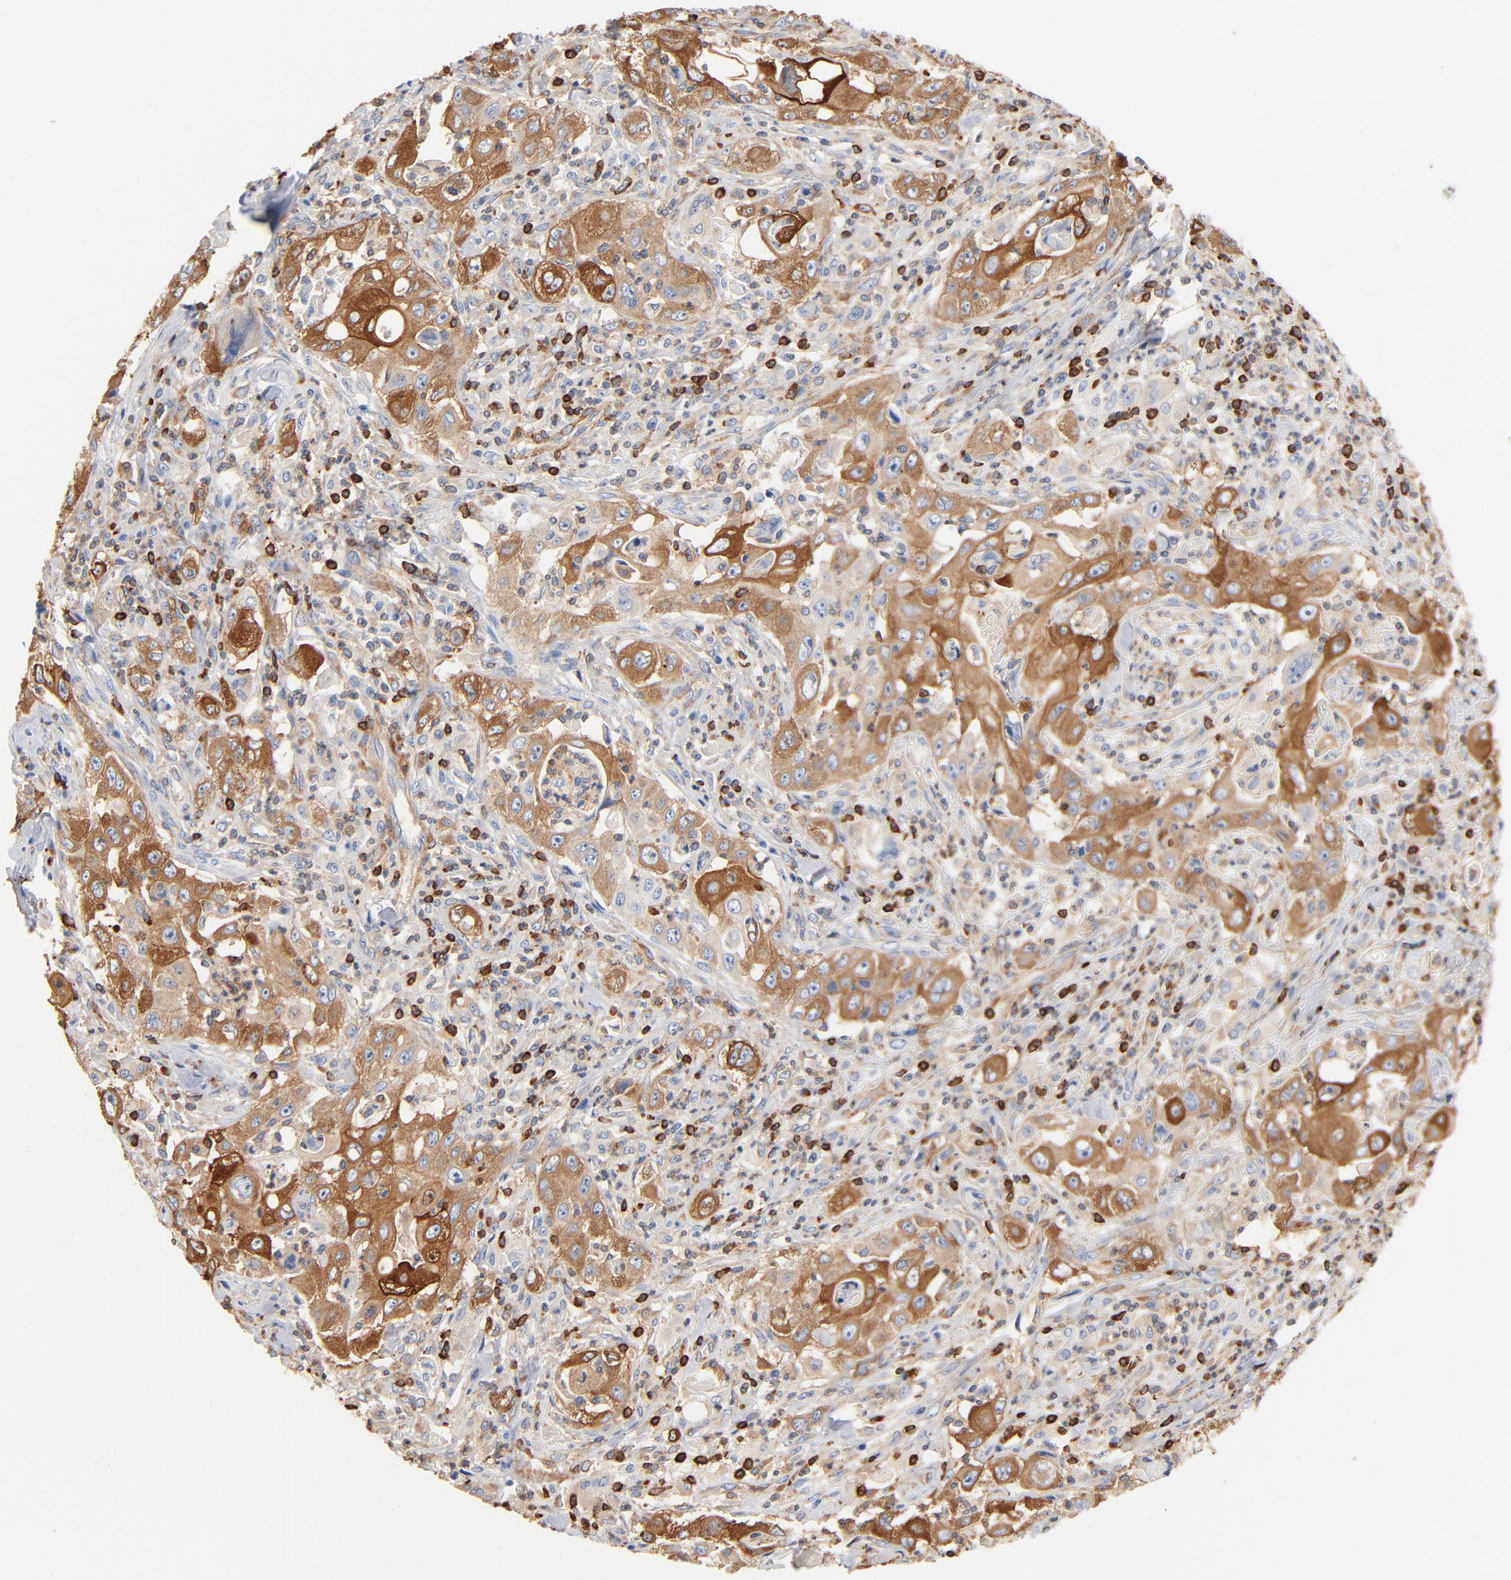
{"staining": {"intensity": "moderate", "quantity": ">75%", "location": "cytoplasmic/membranous"}, "tissue": "pancreatic cancer", "cell_type": "Tumor cells", "image_type": "cancer", "snomed": [{"axis": "morphology", "description": "Adenocarcinoma, NOS"}, {"axis": "topography", "description": "Pancreas"}], "caption": "Protein expression analysis of human pancreatic adenocarcinoma reveals moderate cytoplasmic/membranous staining in approximately >75% of tumor cells.", "gene": "SH3KBP1", "patient": {"sex": "male", "age": 70}}